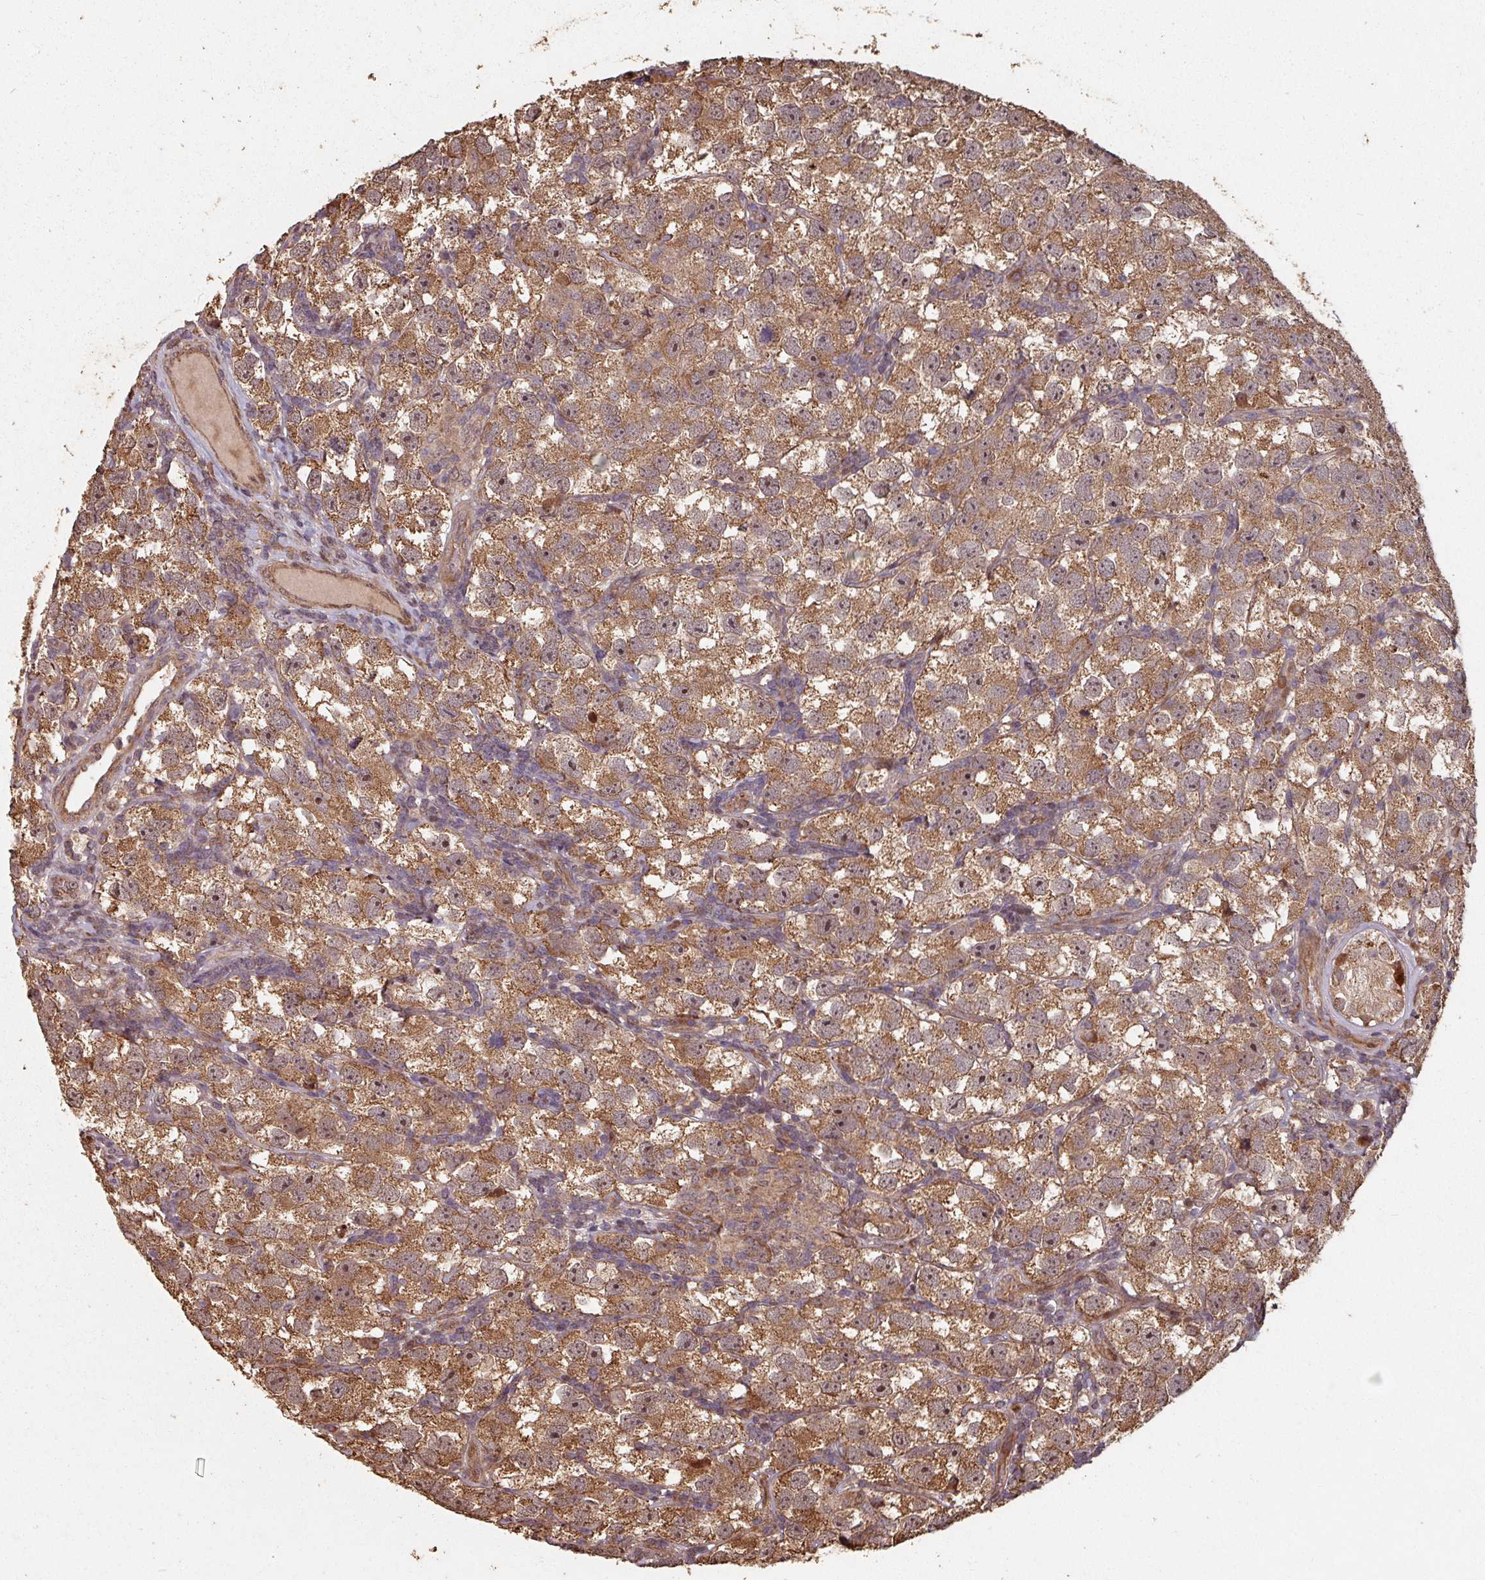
{"staining": {"intensity": "strong", "quantity": ">75%", "location": "cytoplasmic/membranous,nuclear"}, "tissue": "testis cancer", "cell_type": "Tumor cells", "image_type": "cancer", "snomed": [{"axis": "morphology", "description": "Seminoma, NOS"}, {"axis": "topography", "description": "Testis"}], "caption": "Immunohistochemical staining of human testis cancer displays high levels of strong cytoplasmic/membranous and nuclear protein positivity in approximately >75% of tumor cells. Immunohistochemistry (ihc) stains the protein of interest in brown and the nuclei are stained blue.", "gene": "EID1", "patient": {"sex": "male", "age": 26}}